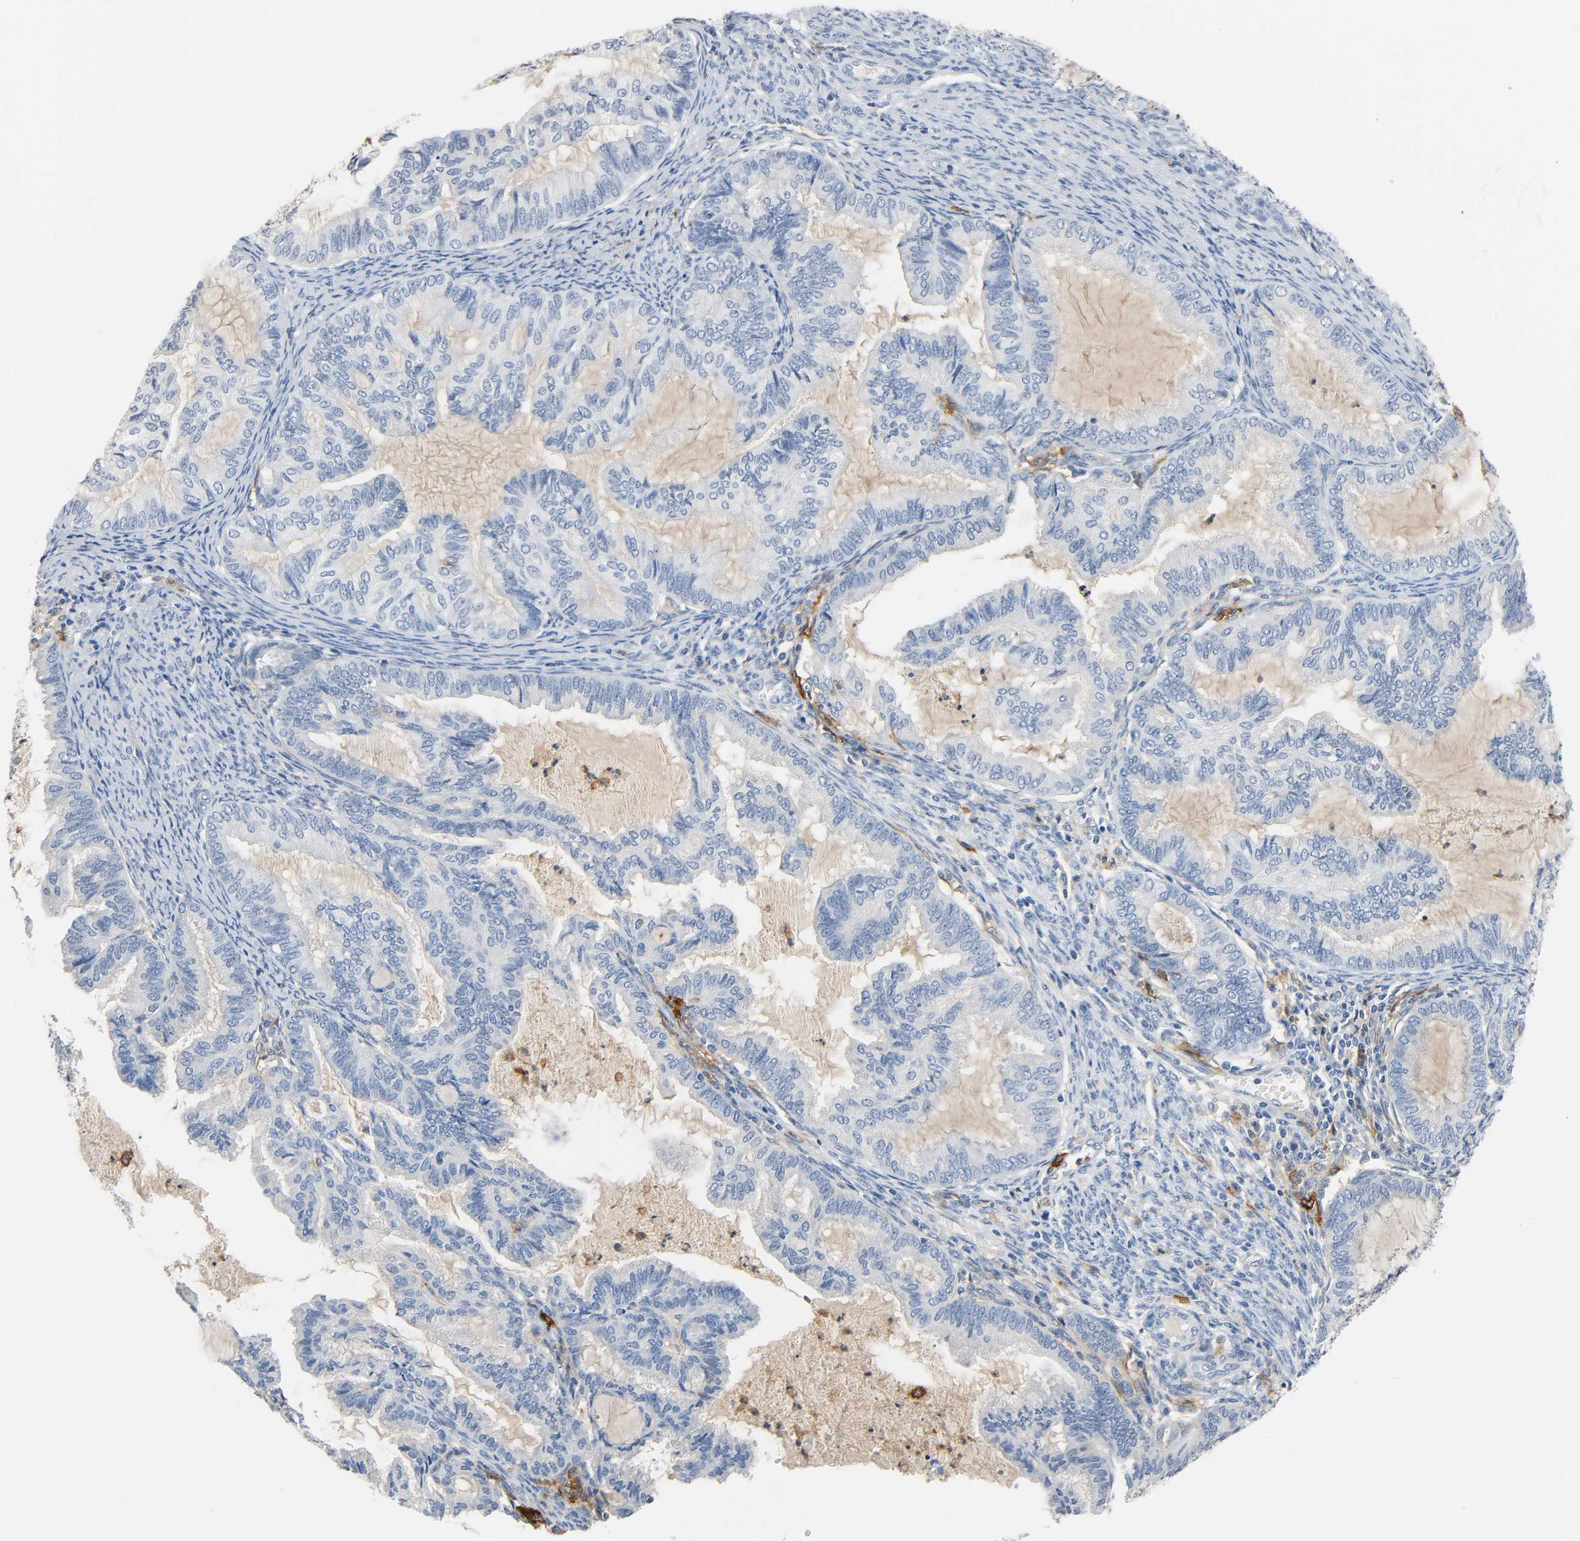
{"staining": {"intensity": "negative", "quantity": "none", "location": "none"}, "tissue": "cervical cancer", "cell_type": "Tumor cells", "image_type": "cancer", "snomed": [{"axis": "morphology", "description": "Normal tissue, NOS"}, {"axis": "morphology", "description": "Adenocarcinoma, NOS"}, {"axis": "topography", "description": "Cervix"}, {"axis": "topography", "description": "Endometrium"}], "caption": "This is a image of immunohistochemistry (IHC) staining of cervical adenocarcinoma, which shows no positivity in tumor cells.", "gene": "ANPEP", "patient": {"sex": "female", "age": 86}}